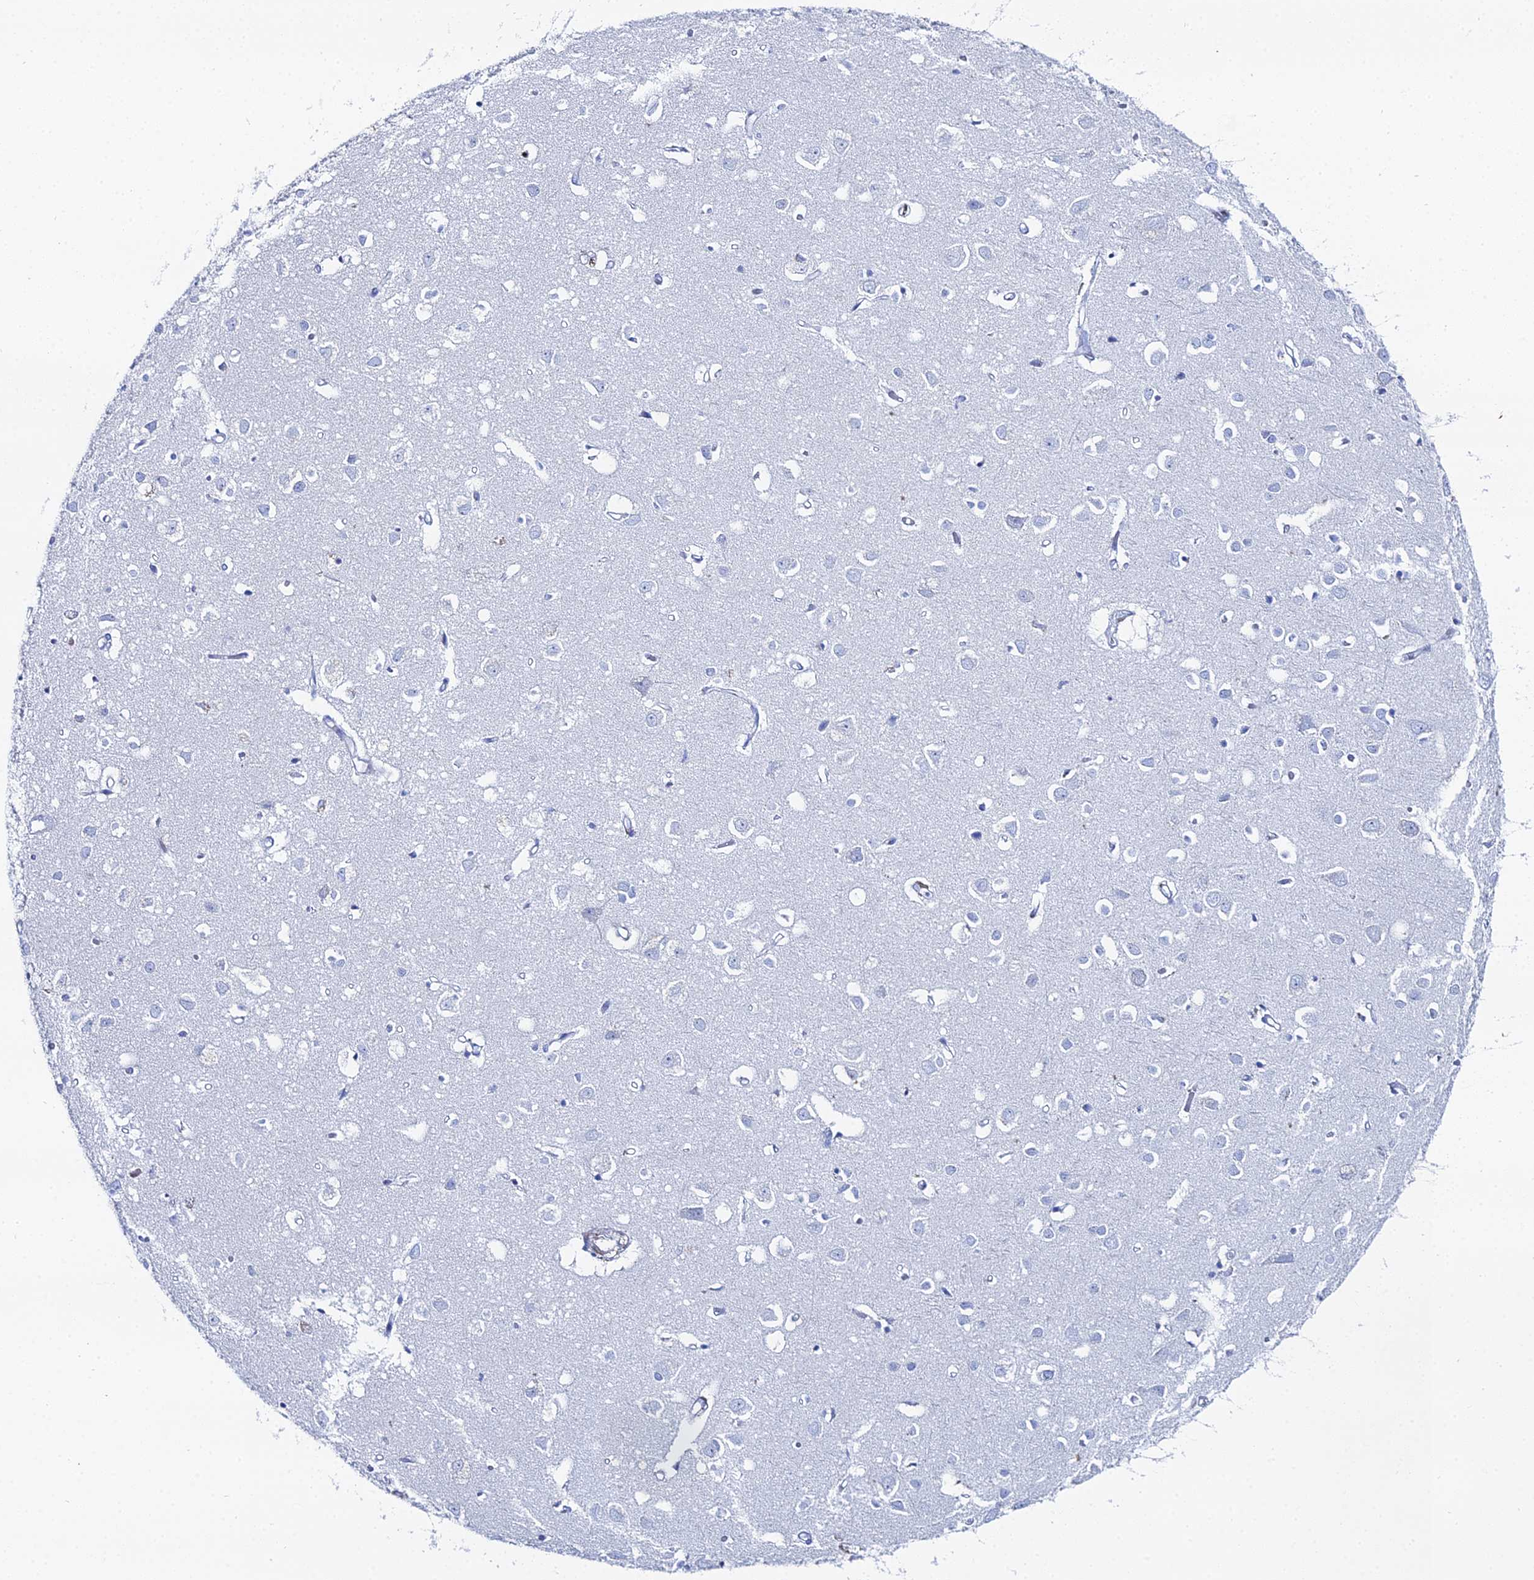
{"staining": {"intensity": "negative", "quantity": "none", "location": "none"}, "tissue": "cerebral cortex", "cell_type": "Endothelial cells", "image_type": "normal", "snomed": [{"axis": "morphology", "description": "Normal tissue, NOS"}, {"axis": "topography", "description": "Cerebral cortex"}], "caption": "High magnification brightfield microscopy of benign cerebral cortex stained with DAB (3,3'-diaminobenzidine) (brown) and counterstained with hematoxylin (blue): endothelial cells show no significant positivity. The staining is performed using DAB (3,3'-diaminobenzidine) brown chromogen with nuclei counter-stained in using hematoxylin.", "gene": "DHX34", "patient": {"sex": "female", "age": 64}}